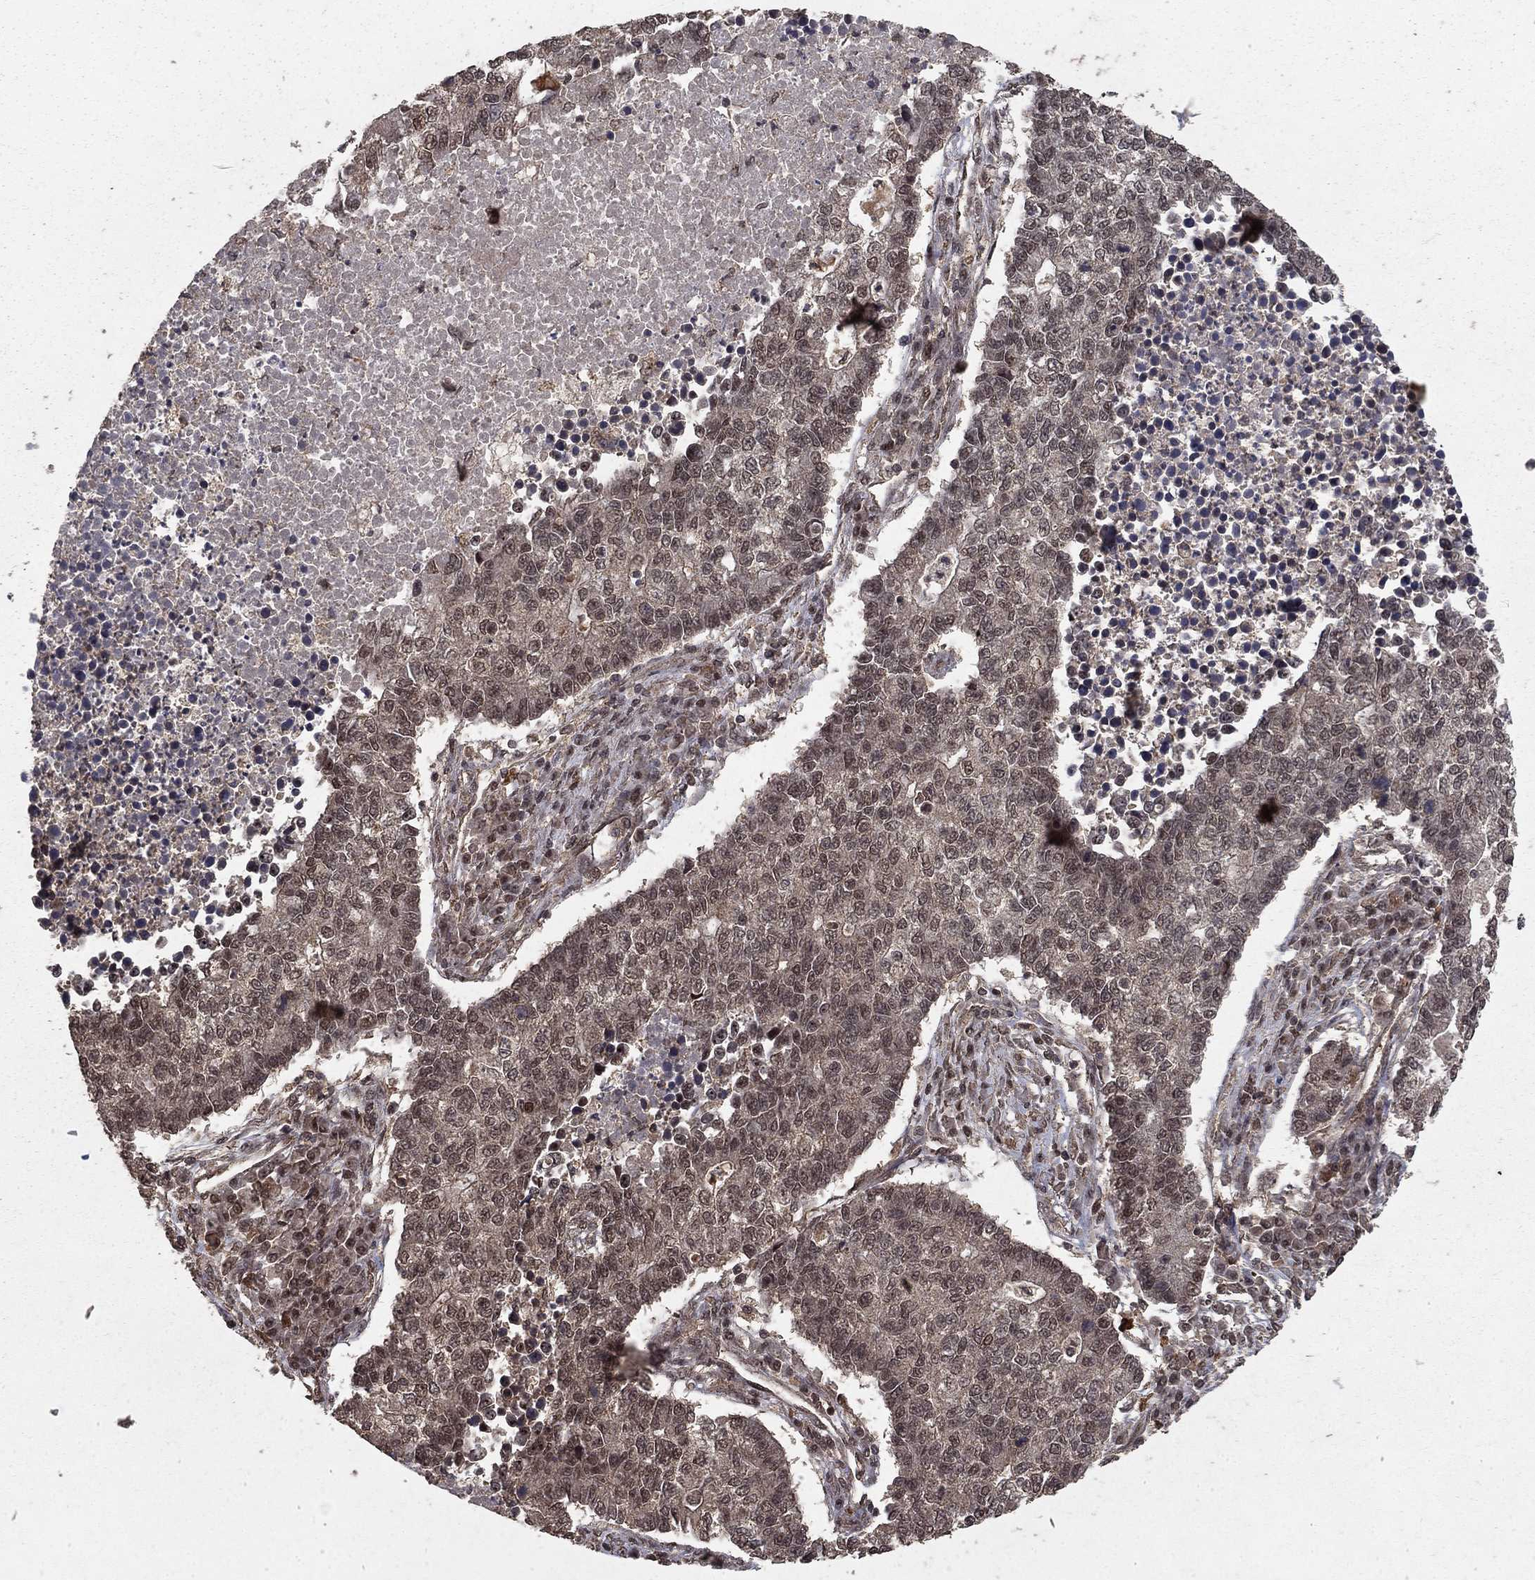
{"staining": {"intensity": "weak", "quantity": "<25%", "location": "cytoplasmic/membranous"}, "tissue": "lung cancer", "cell_type": "Tumor cells", "image_type": "cancer", "snomed": [{"axis": "morphology", "description": "Adenocarcinoma, NOS"}, {"axis": "topography", "description": "Lung"}], "caption": "An IHC histopathology image of lung cancer is shown. There is no staining in tumor cells of lung cancer.", "gene": "PRDM1", "patient": {"sex": "male", "age": 57}}